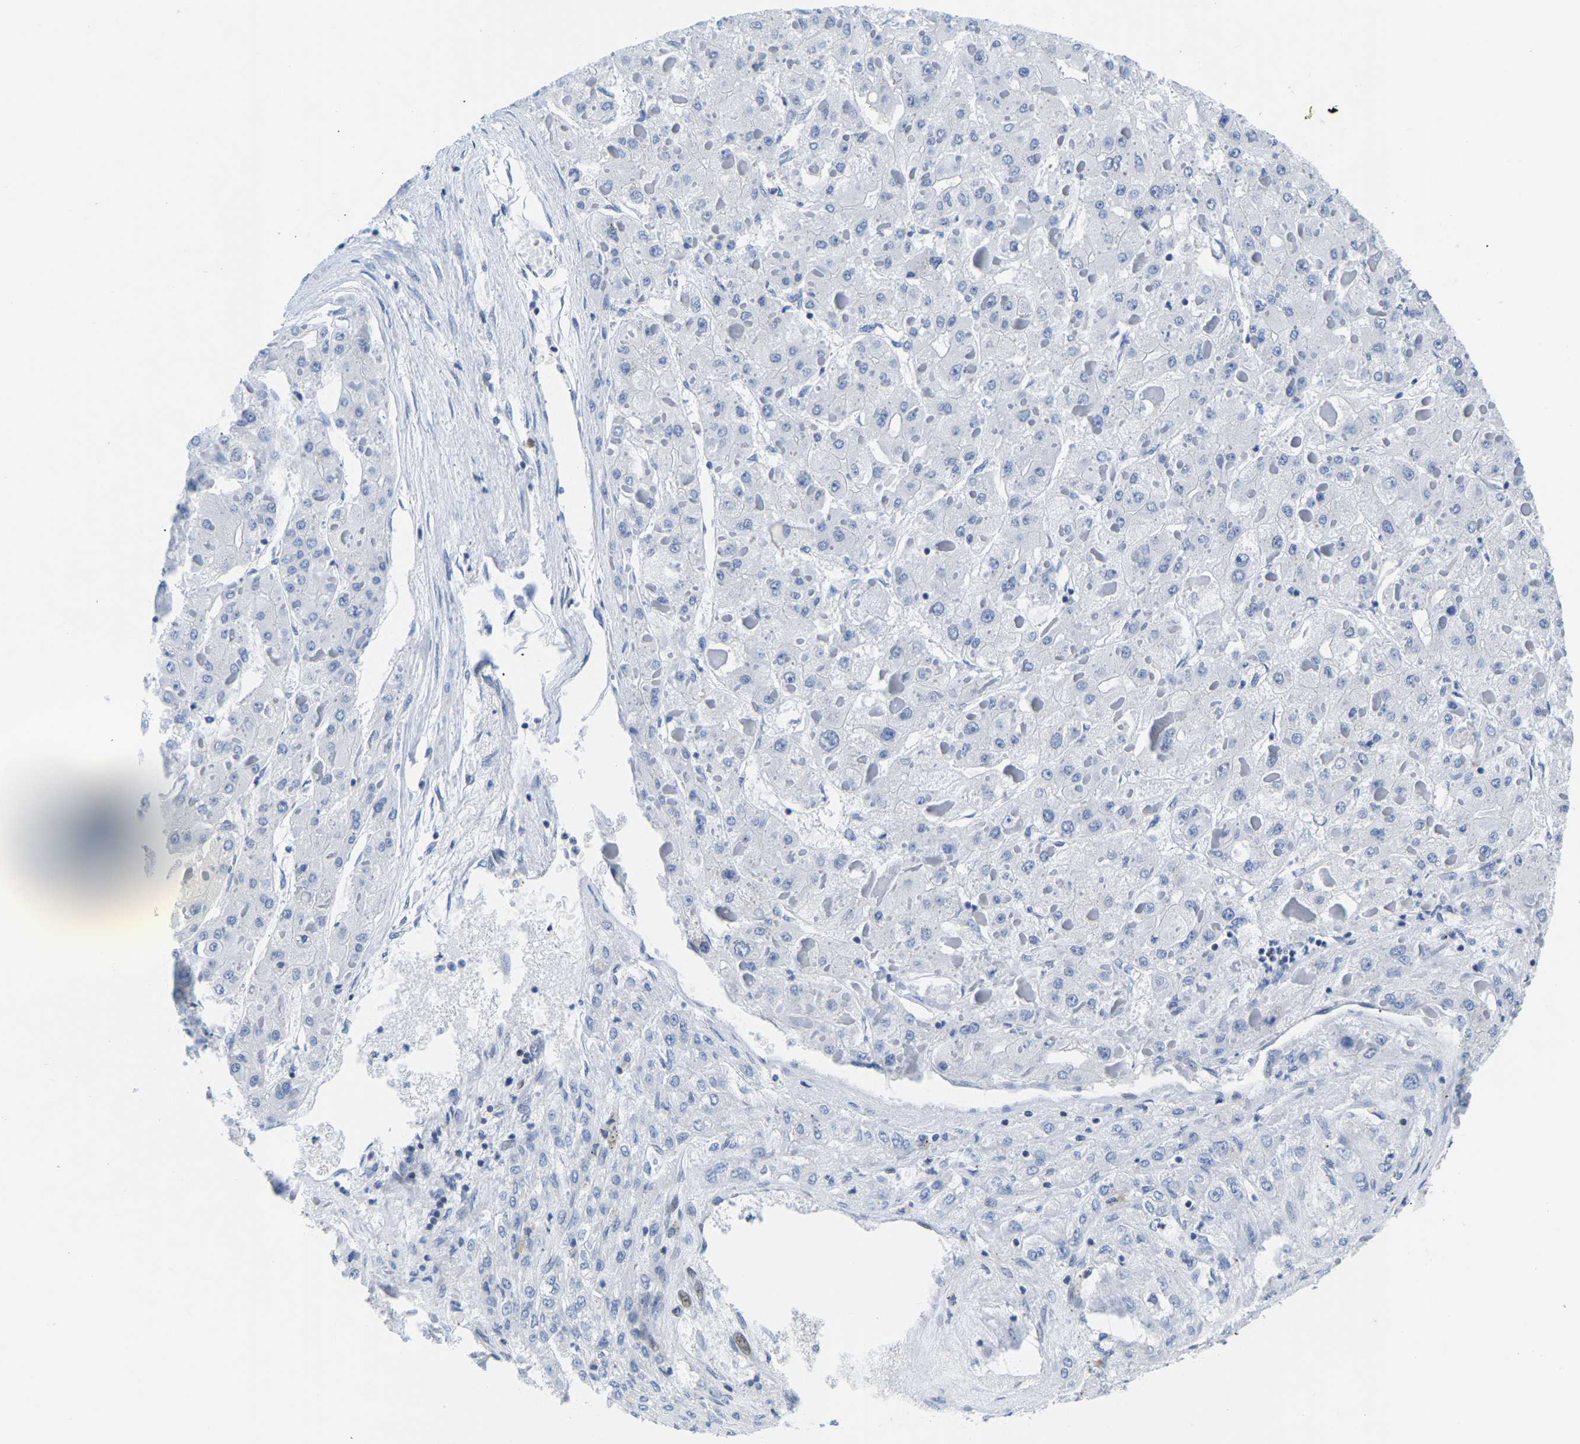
{"staining": {"intensity": "negative", "quantity": "none", "location": "none"}, "tissue": "liver cancer", "cell_type": "Tumor cells", "image_type": "cancer", "snomed": [{"axis": "morphology", "description": "Carcinoma, Hepatocellular, NOS"}, {"axis": "topography", "description": "Liver"}], "caption": "Immunohistochemistry histopathology image of hepatocellular carcinoma (liver) stained for a protein (brown), which displays no staining in tumor cells.", "gene": "UPK3A", "patient": {"sex": "female", "age": 73}}